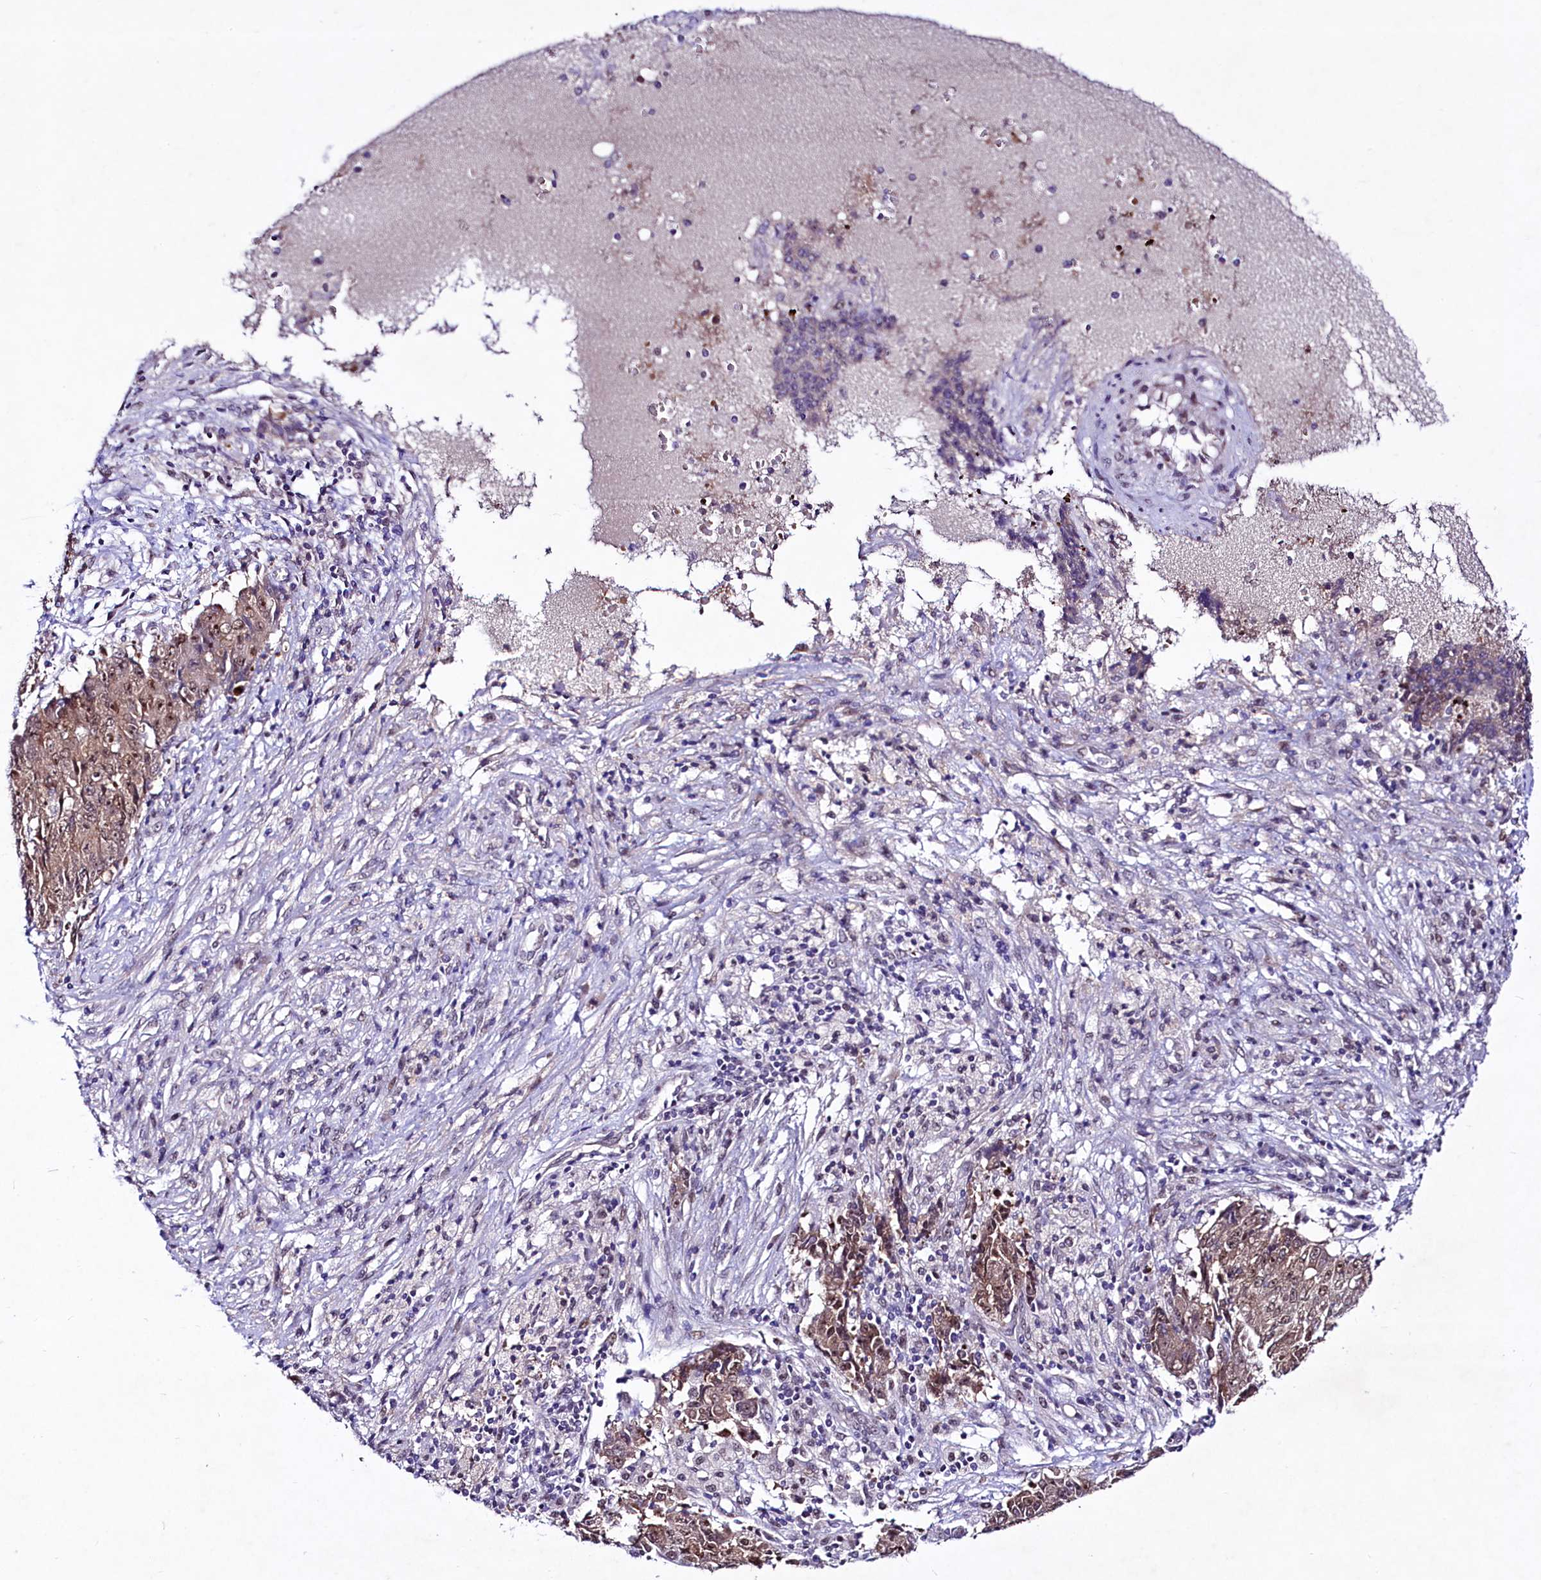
{"staining": {"intensity": "moderate", "quantity": ">75%", "location": "cytoplasmic/membranous,nuclear"}, "tissue": "ovarian cancer", "cell_type": "Tumor cells", "image_type": "cancer", "snomed": [{"axis": "morphology", "description": "Carcinoma, endometroid"}, {"axis": "topography", "description": "Ovary"}], "caption": "Moderate cytoplasmic/membranous and nuclear staining is appreciated in about >75% of tumor cells in ovarian endometroid carcinoma.", "gene": "LEUTX", "patient": {"sex": "female", "age": 42}}